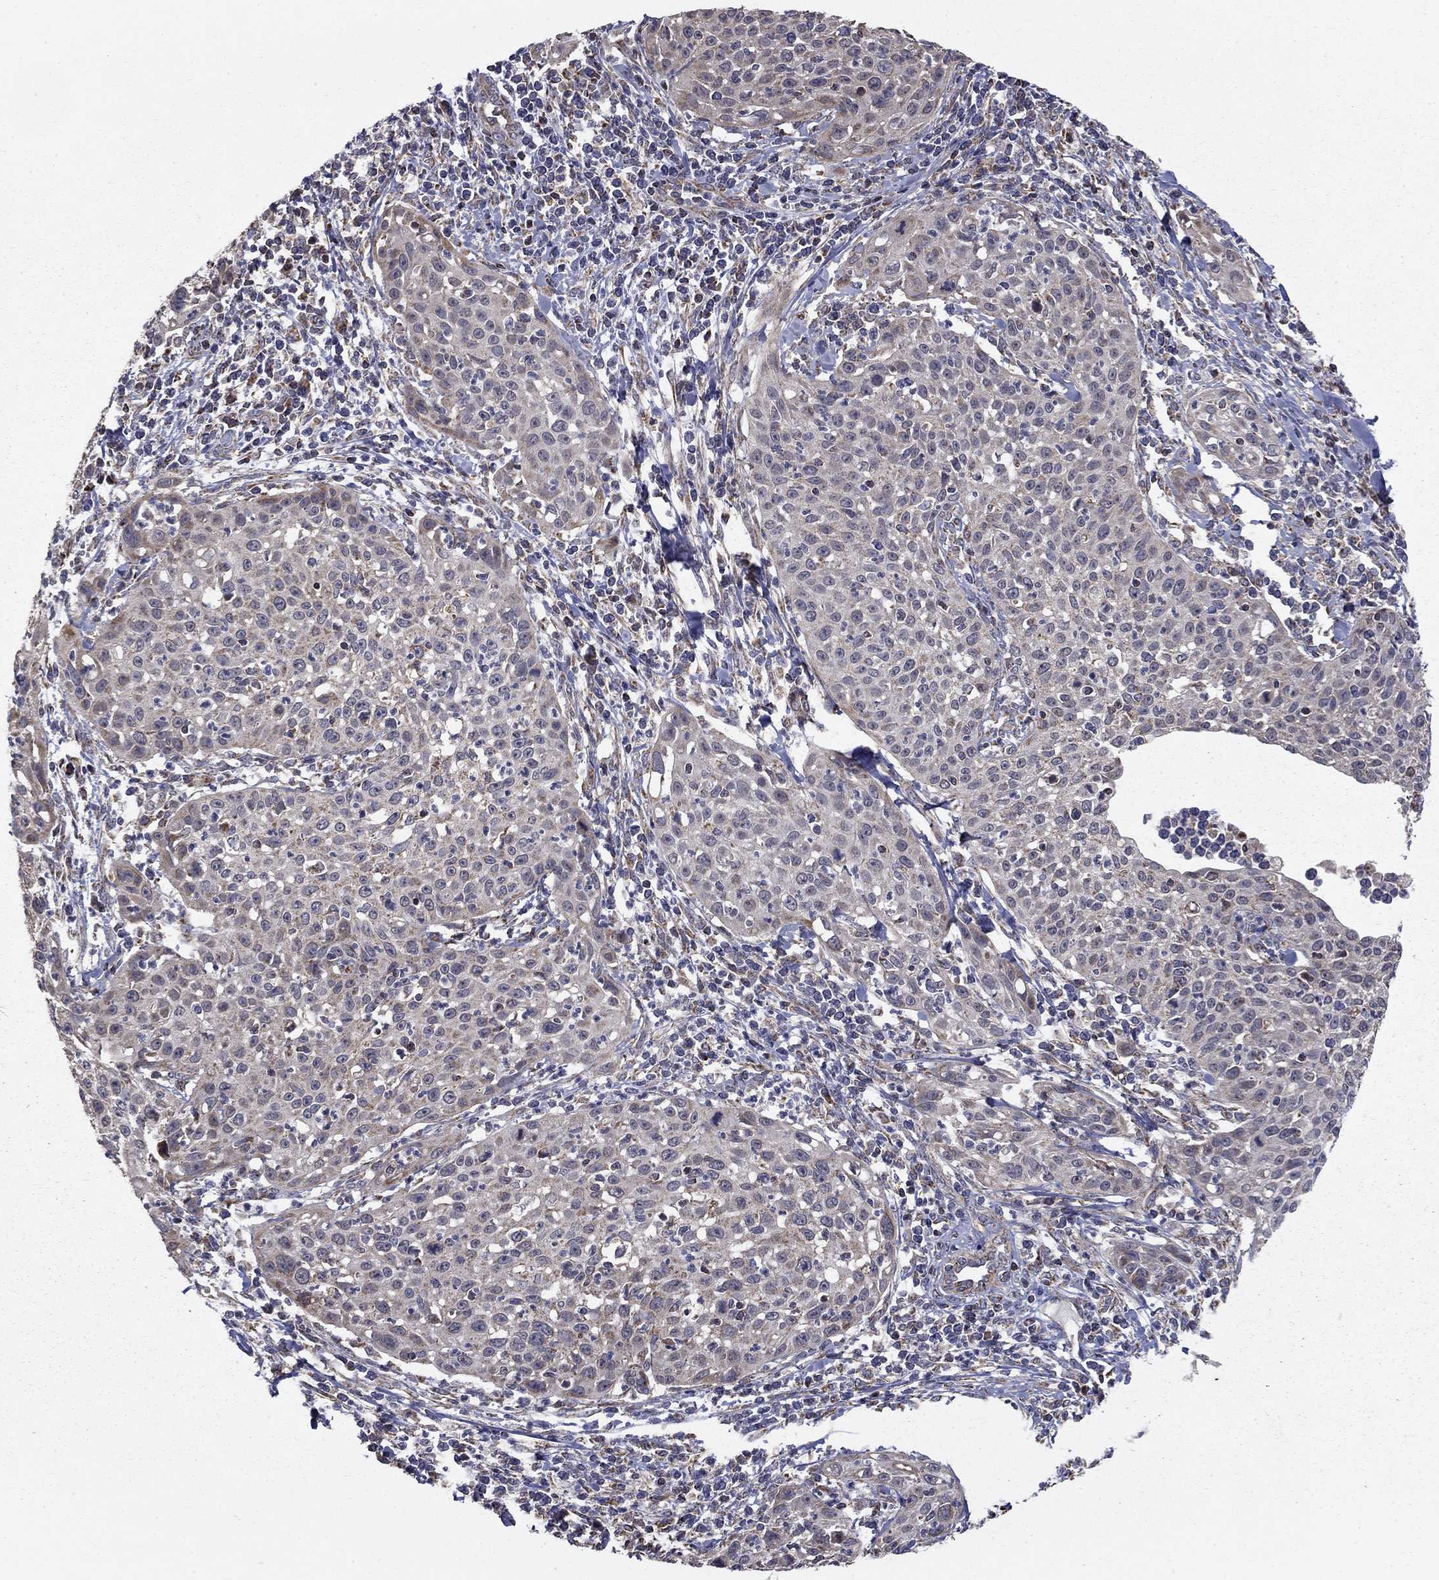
{"staining": {"intensity": "weak", "quantity": "<25%", "location": "cytoplasmic/membranous"}, "tissue": "cervical cancer", "cell_type": "Tumor cells", "image_type": "cancer", "snomed": [{"axis": "morphology", "description": "Squamous cell carcinoma, NOS"}, {"axis": "topography", "description": "Cervix"}], "caption": "Cervical cancer (squamous cell carcinoma) was stained to show a protein in brown. There is no significant expression in tumor cells.", "gene": "NDUFS8", "patient": {"sex": "female", "age": 26}}